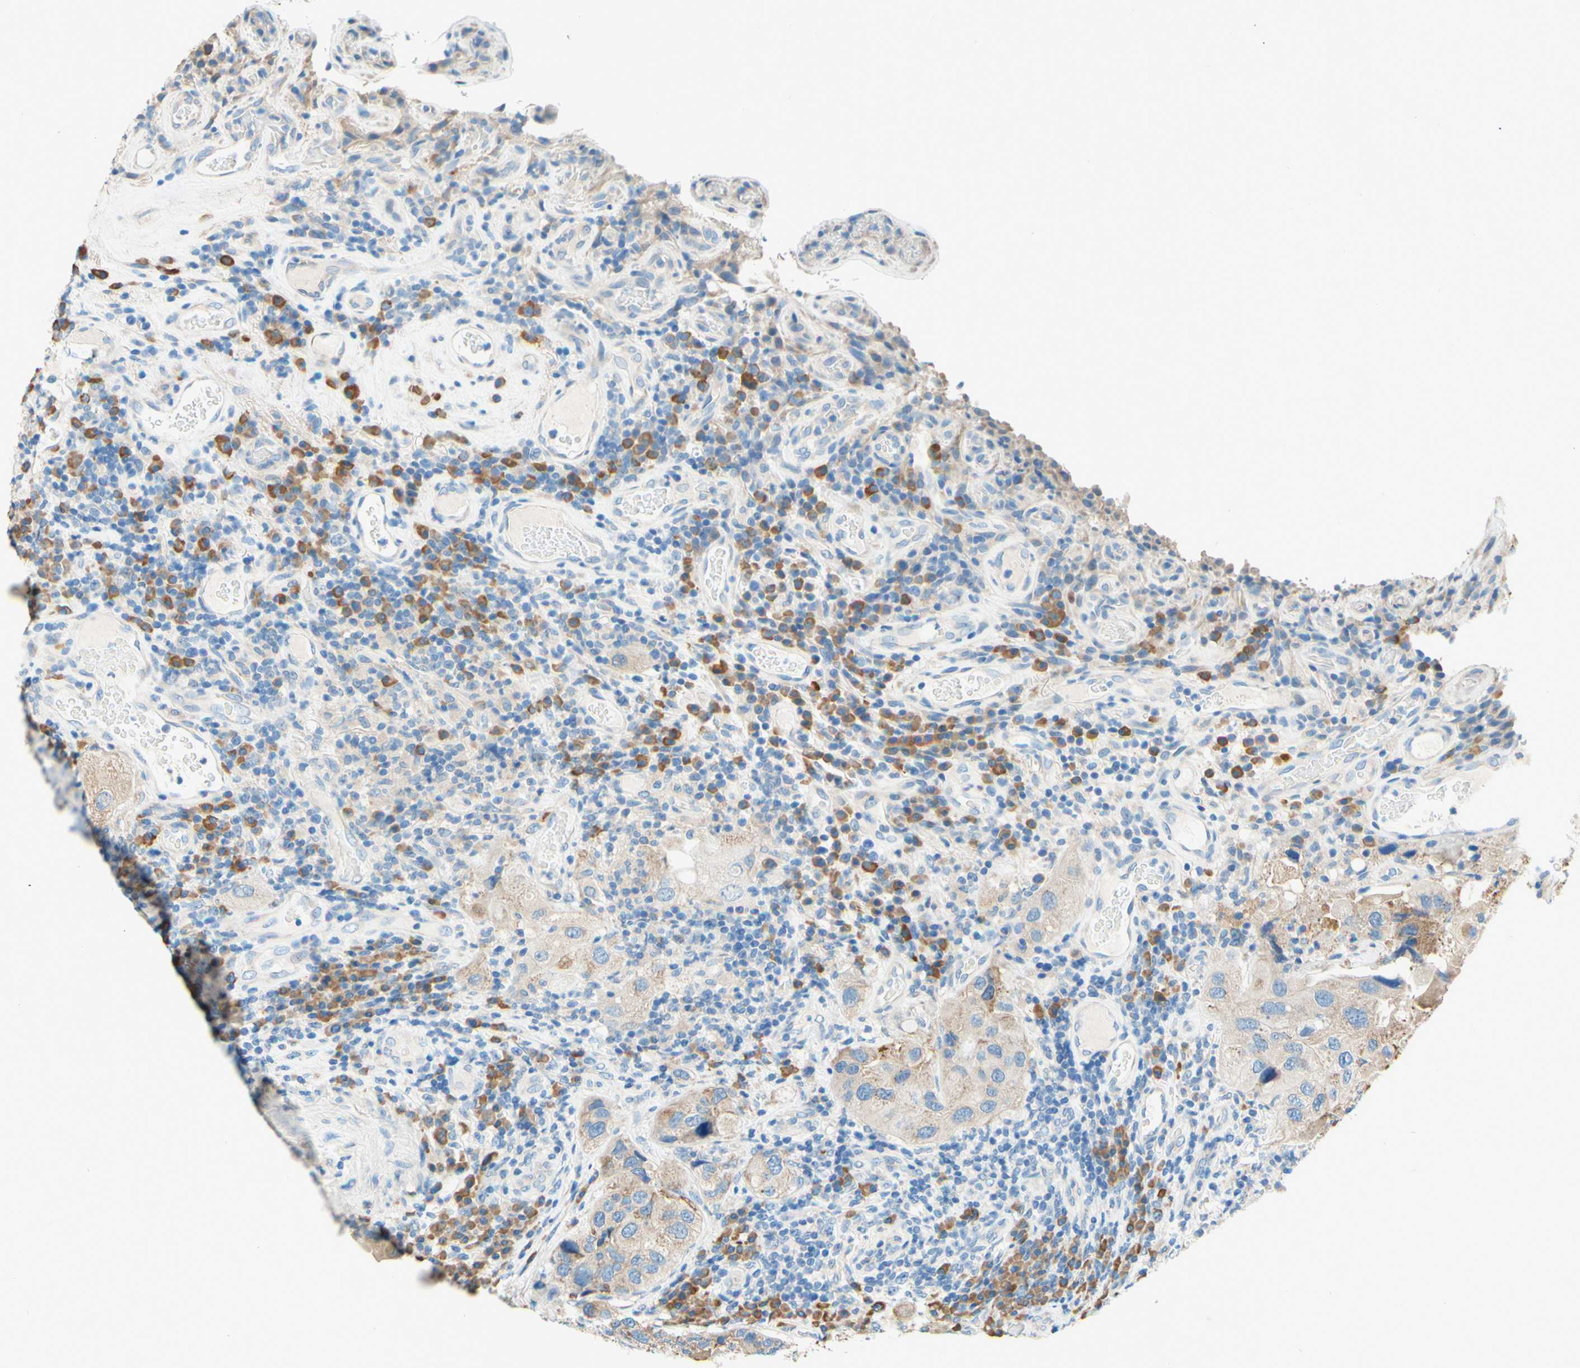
{"staining": {"intensity": "weak", "quantity": ">75%", "location": "cytoplasmic/membranous"}, "tissue": "urothelial cancer", "cell_type": "Tumor cells", "image_type": "cancer", "snomed": [{"axis": "morphology", "description": "Urothelial carcinoma, High grade"}, {"axis": "topography", "description": "Urinary bladder"}], "caption": "The photomicrograph demonstrates immunohistochemical staining of urothelial cancer. There is weak cytoplasmic/membranous positivity is identified in approximately >75% of tumor cells.", "gene": "PASD1", "patient": {"sex": "female", "age": 64}}